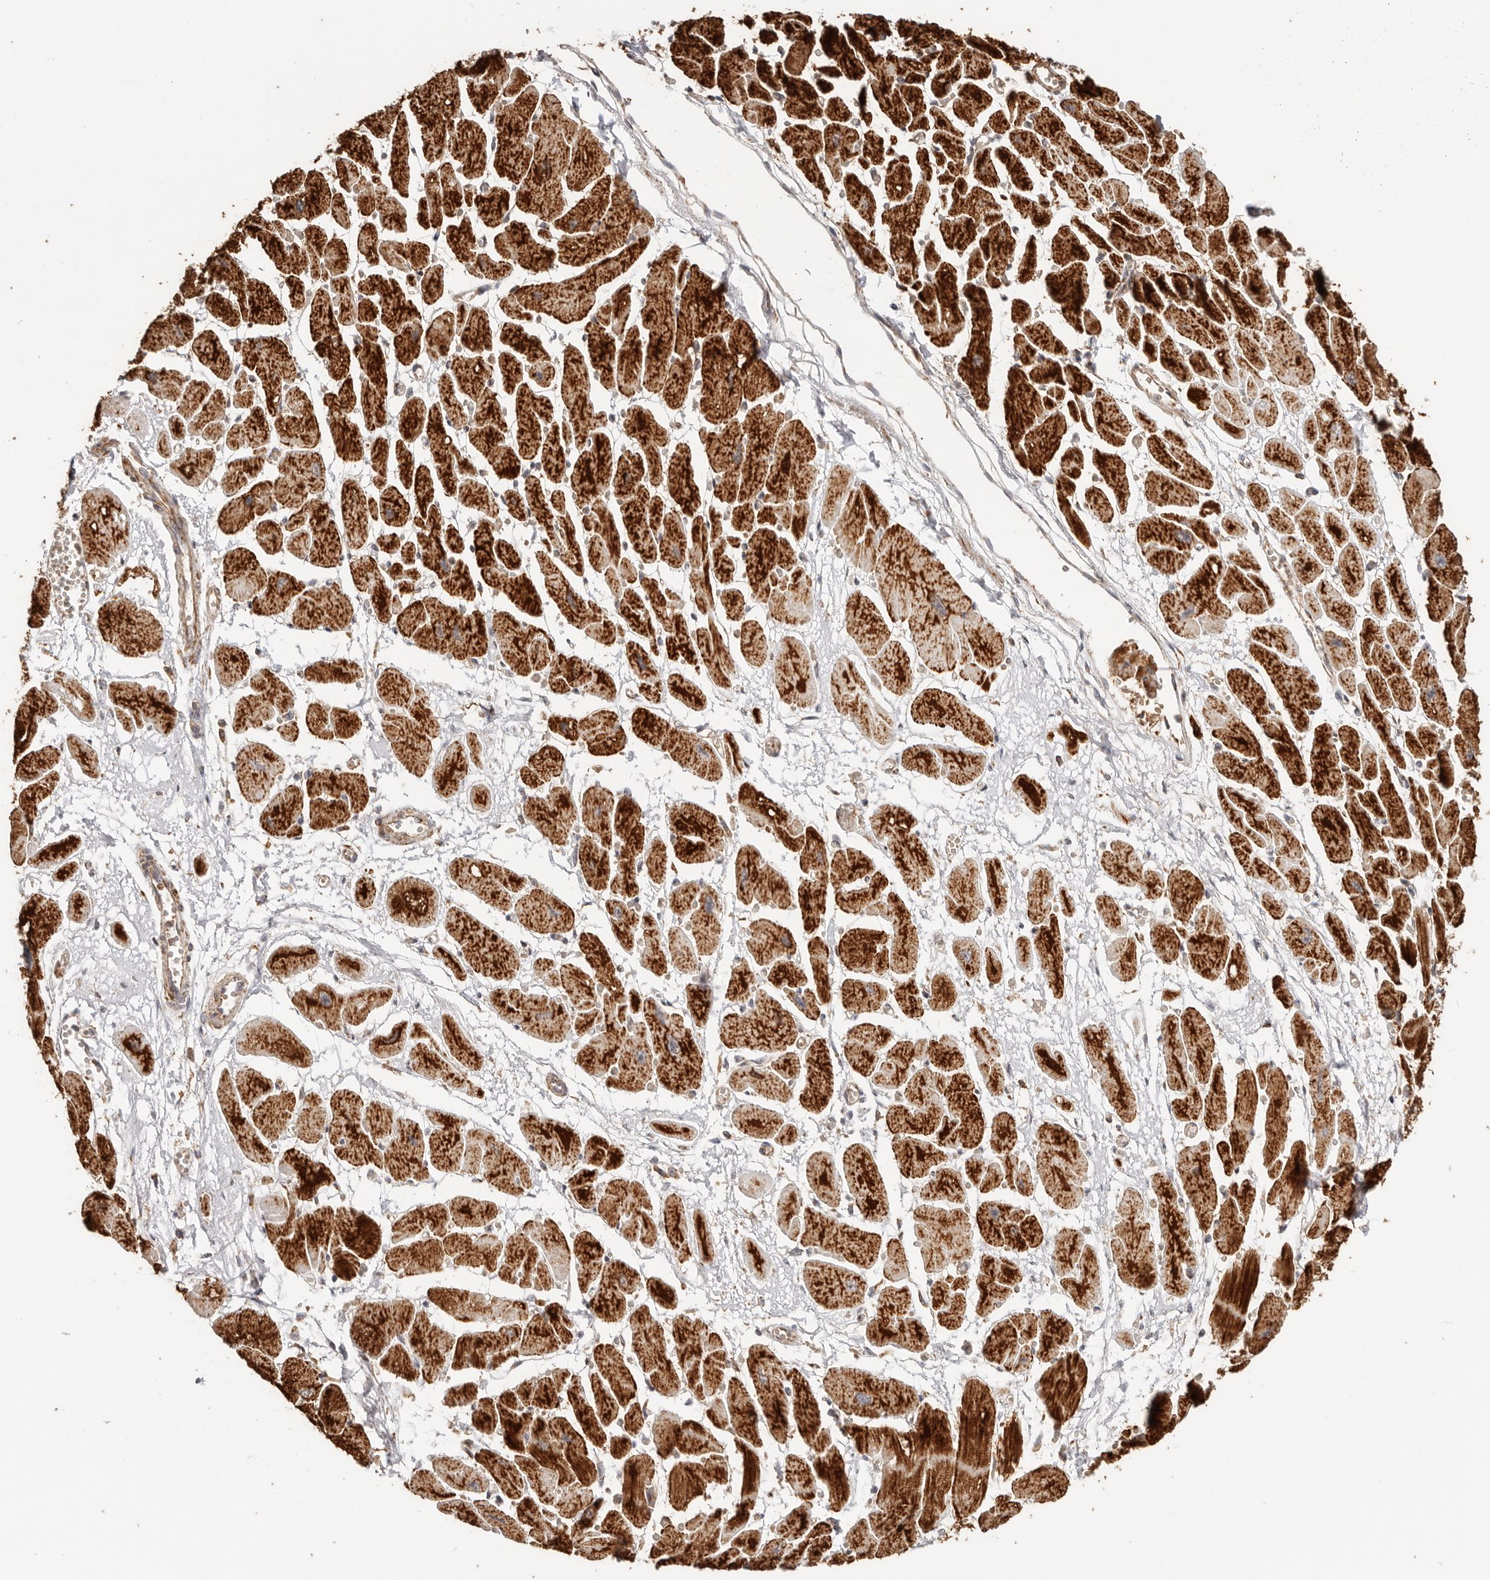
{"staining": {"intensity": "strong", "quantity": ">75%", "location": "cytoplasmic/membranous"}, "tissue": "heart muscle", "cell_type": "Cardiomyocytes", "image_type": "normal", "snomed": [{"axis": "morphology", "description": "Normal tissue, NOS"}, {"axis": "topography", "description": "Heart"}], "caption": "High-power microscopy captured an immunohistochemistry image of unremarkable heart muscle, revealing strong cytoplasmic/membranous positivity in about >75% of cardiomyocytes.", "gene": "NDUFB11", "patient": {"sex": "female", "age": 54}}